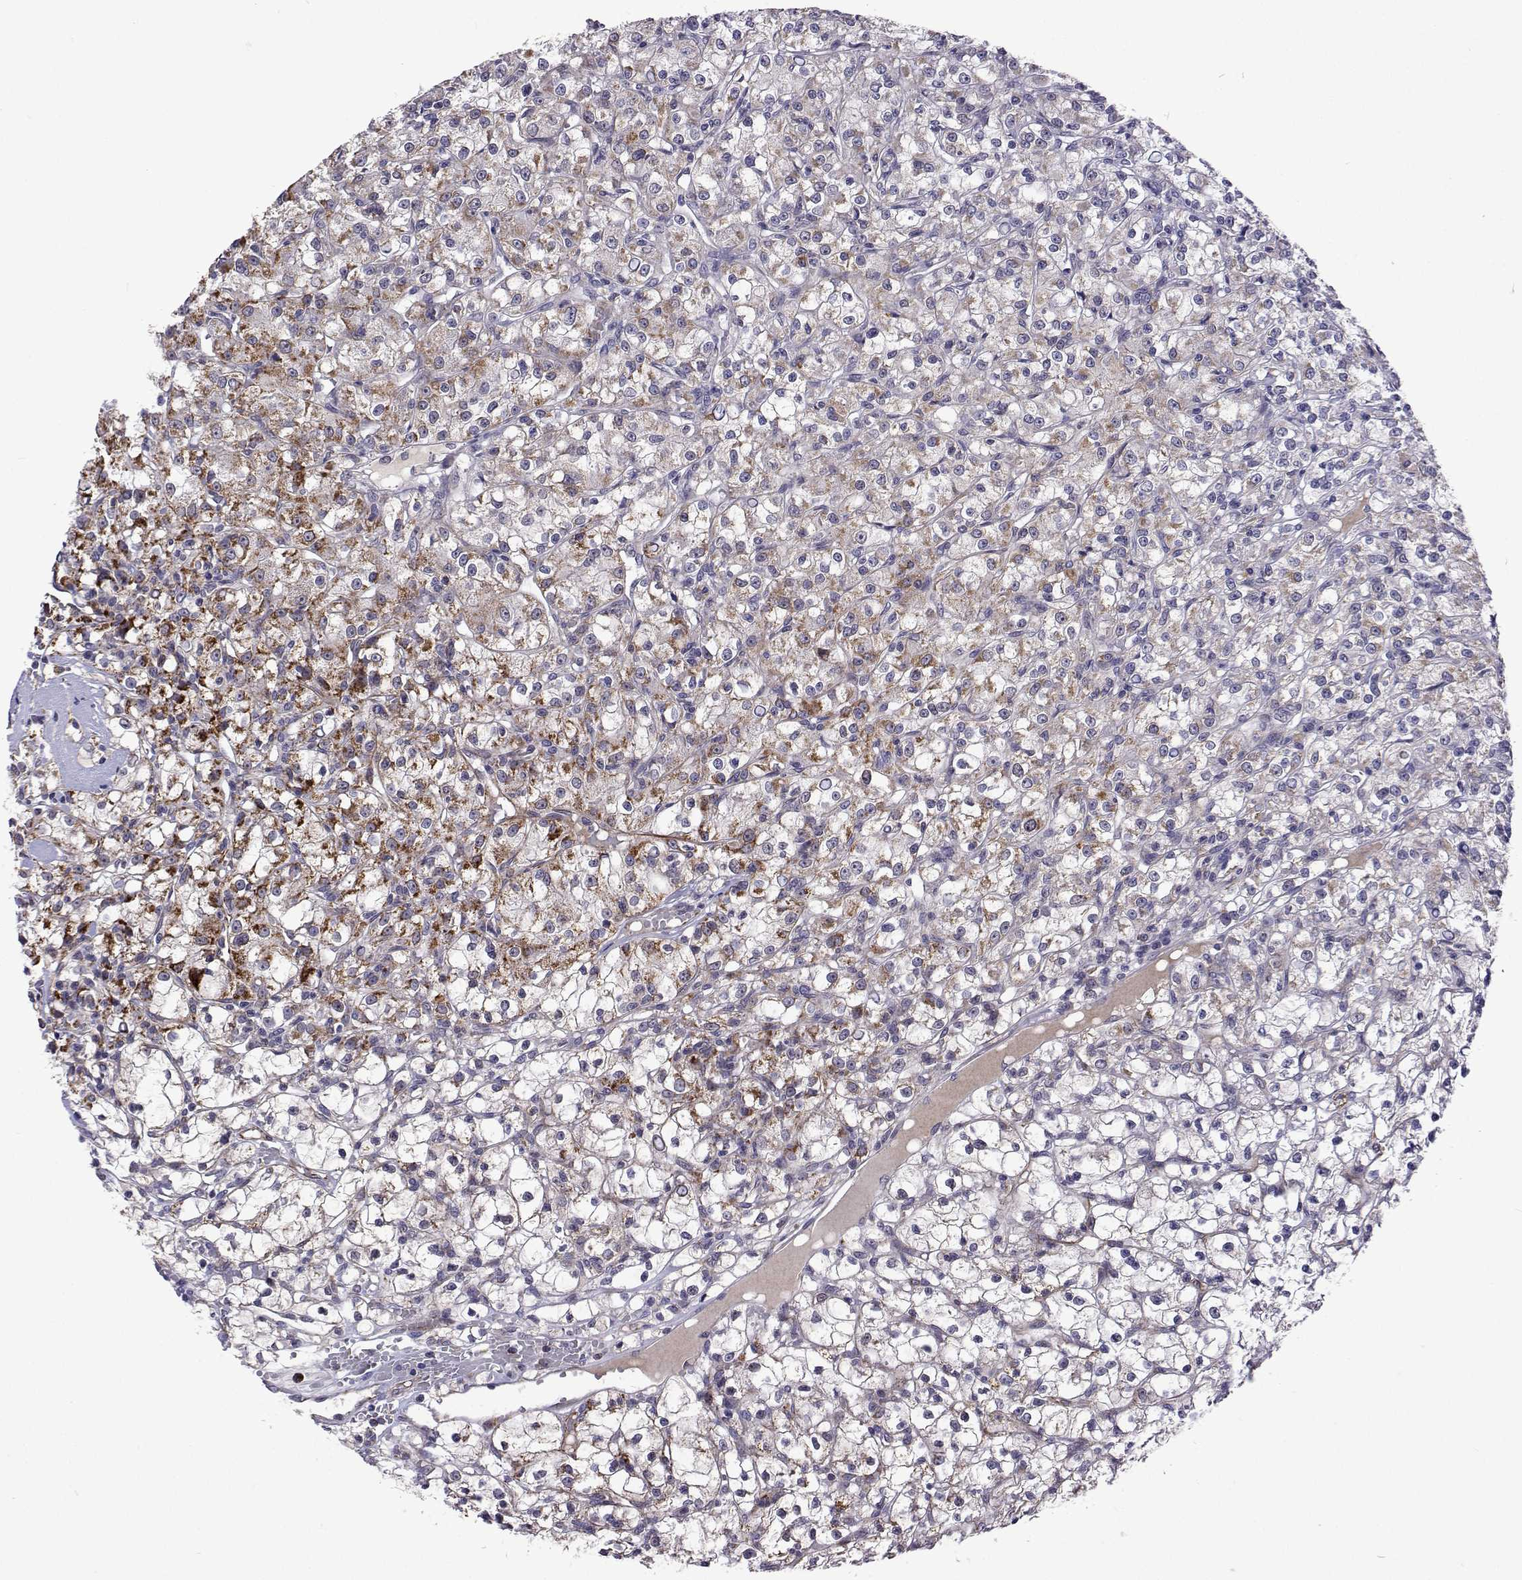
{"staining": {"intensity": "moderate", "quantity": "<25%", "location": "cytoplasmic/membranous"}, "tissue": "renal cancer", "cell_type": "Tumor cells", "image_type": "cancer", "snomed": [{"axis": "morphology", "description": "Adenocarcinoma, NOS"}, {"axis": "topography", "description": "Kidney"}], "caption": "Immunohistochemistry (IHC) image of human renal adenocarcinoma stained for a protein (brown), which demonstrates low levels of moderate cytoplasmic/membranous staining in about <25% of tumor cells.", "gene": "DHTKD1", "patient": {"sex": "female", "age": 59}}